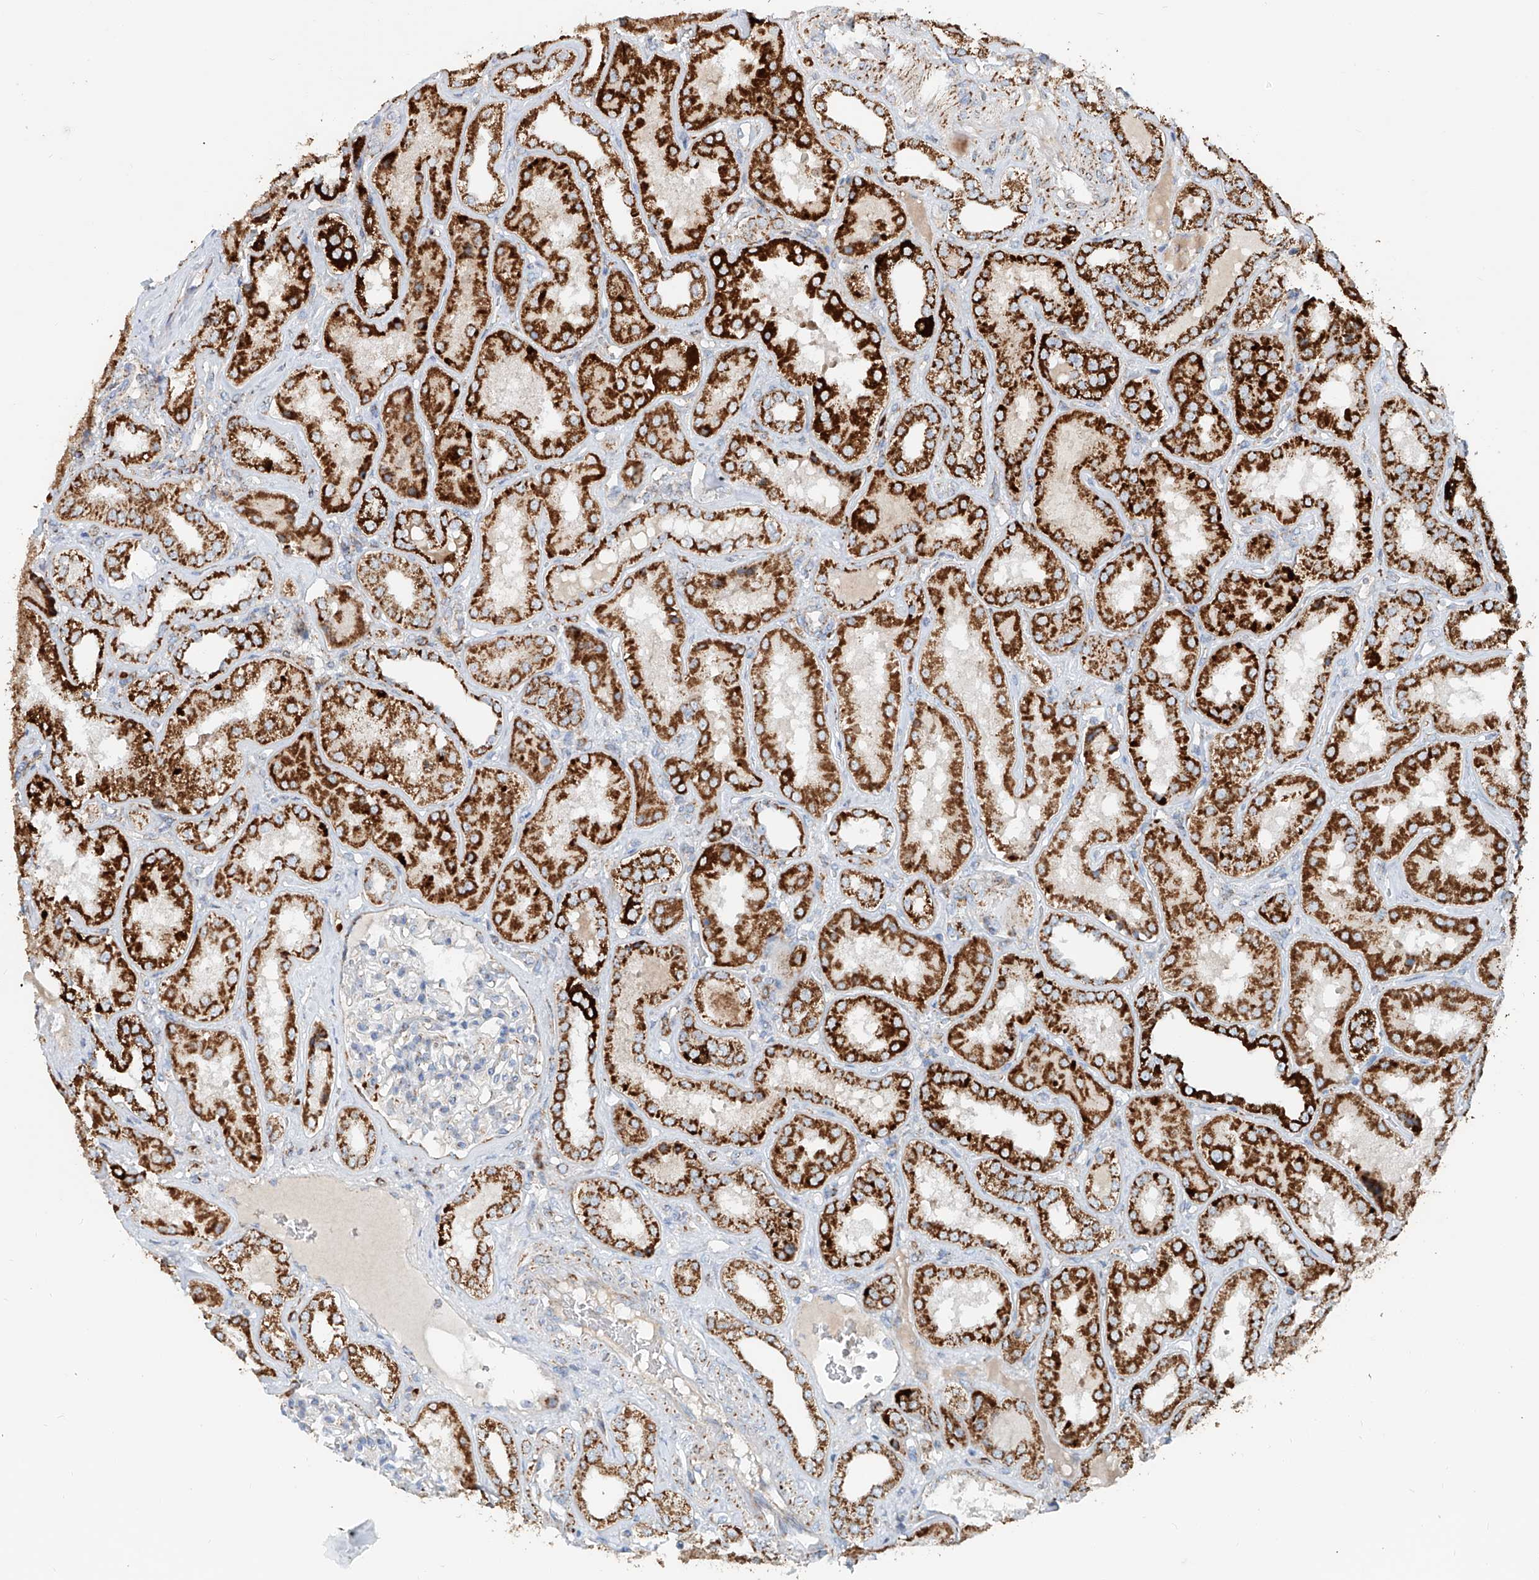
{"staining": {"intensity": "moderate", "quantity": "<25%", "location": "cytoplasmic/membranous"}, "tissue": "kidney", "cell_type": "Cells in glomeruli", "image_type": "normal", "snomed": [{"axis": "morphology", "description": "Normal tissue, NOS"}, {"axis": "topography", "description": "Kidney"}], "caption": "Kidney stained with a brown dye displays moderate cytoplasmic/membranous positive positivity in about <25% of cells in glomeruli.", "gene": "CARD10", "patient": {"sex": "female", "age": 56}}